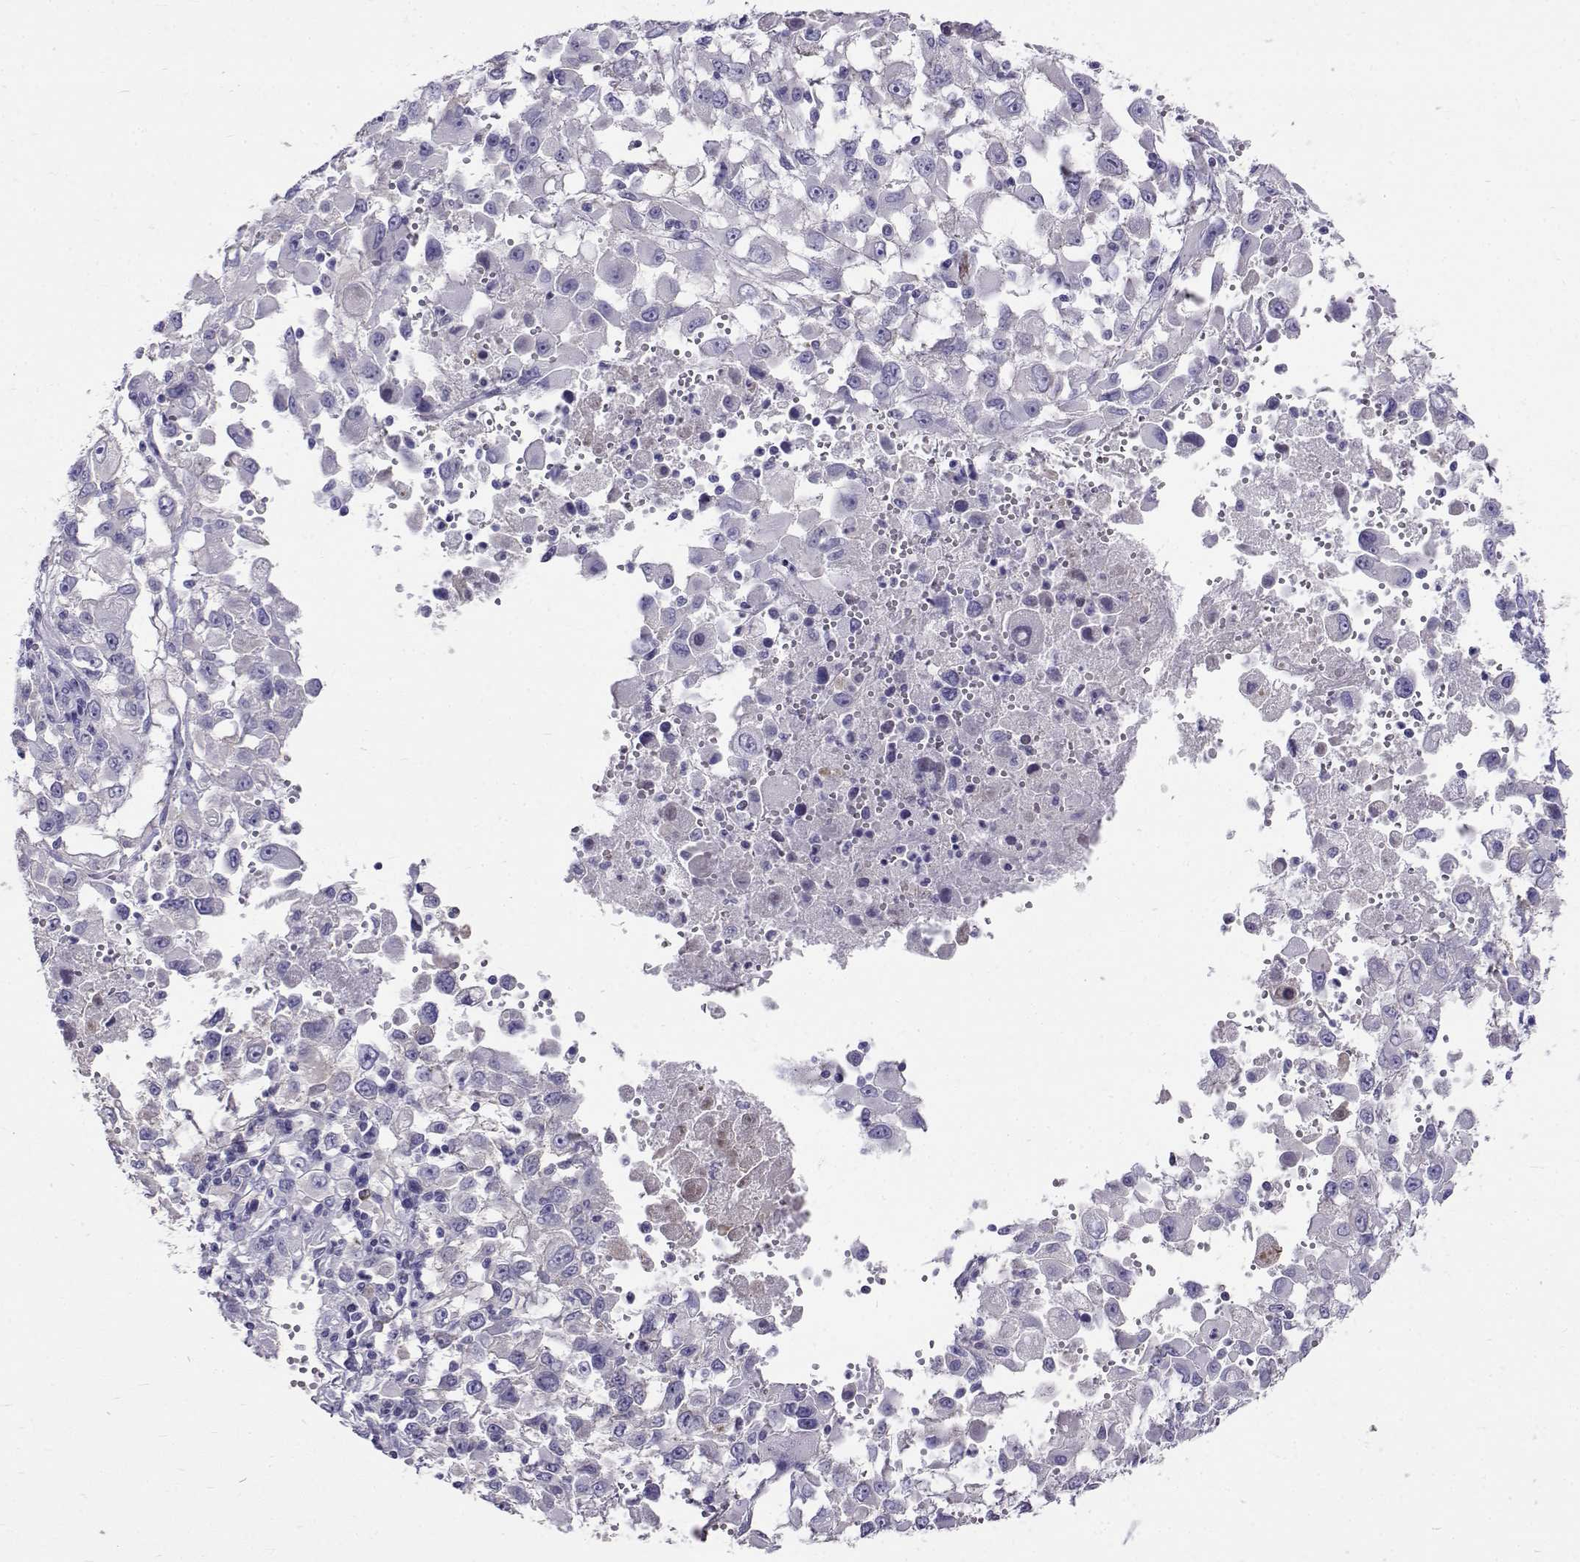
{"staining": {"intensity": "negative", "quantity": "none", "location": "none"}, "tissue": "melanoma", "cell_type": "Tumor cells", "image_type": "cancer", "snomed": [{"axis": "morphology", "description": "Malignant melanoma, Metastatic site"}, {"axis": "topography", "description": "Soft tissue"}], "caption": "A histopathology image of human melanoma is negative for staining in tumor cells.", "gene": "IGSF1", "patient": {"sex": "male", "age": 50}}